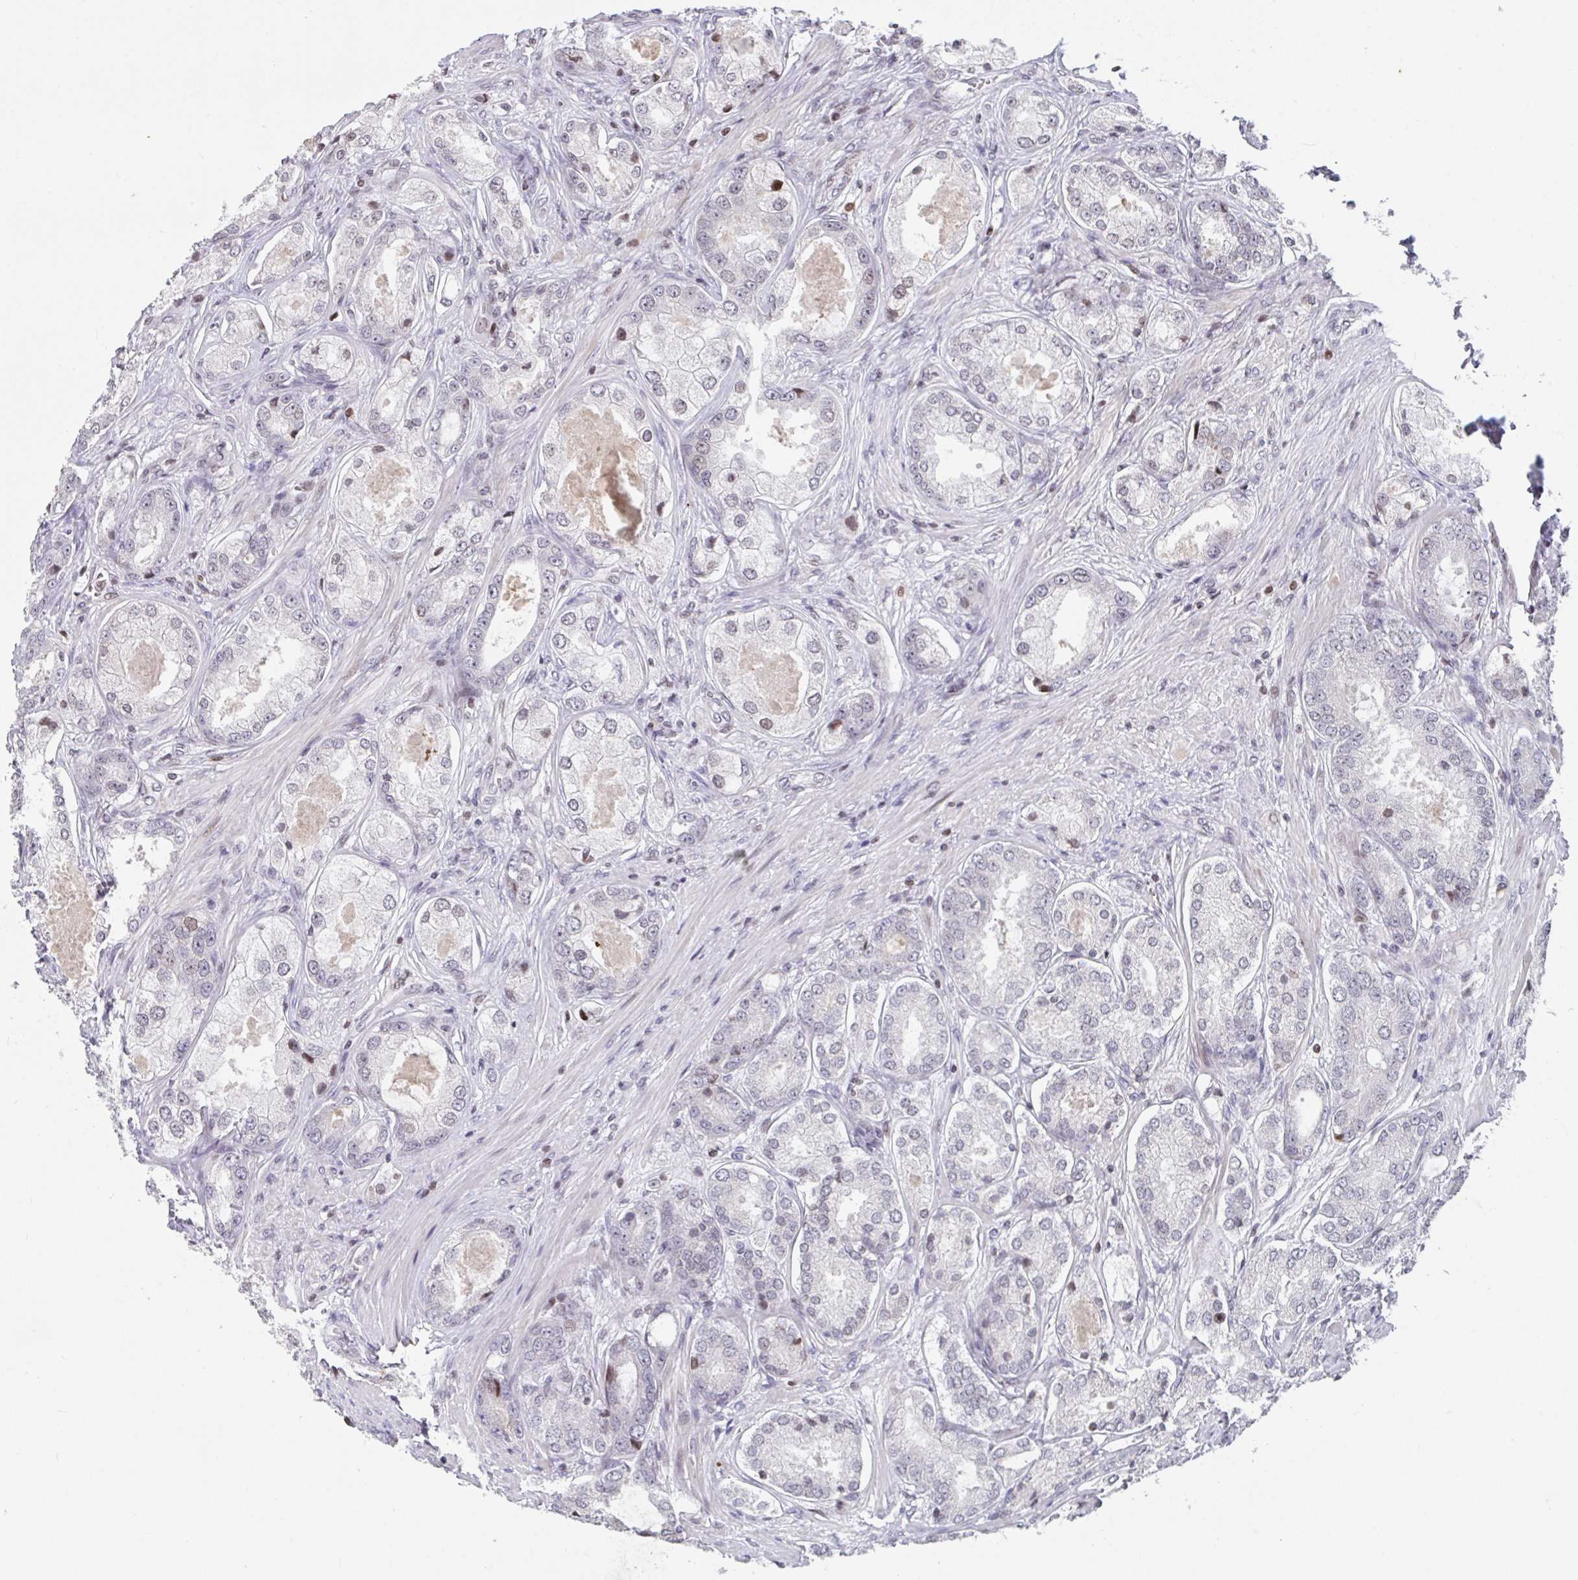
{"staining": {"intensity": "weak", "quantity": "<25%", "location": "nuclear"}, "tissue": "prostate cancer", "cell_type": "Tumor cells", "image_type": "cancer", "snomed": [{"axis": "morphology", "description": "Adenocarcinoma, Low grade"}, {"axis": "topography", "description": "Prostate"}], "caption": "Immunohistochemistry of human adenocarcinoma (low-grade) (prostate) reveals no staining in tumor cells.", "gene": "PCDHB8", "patient": {"sex": "male", "age": 68}}